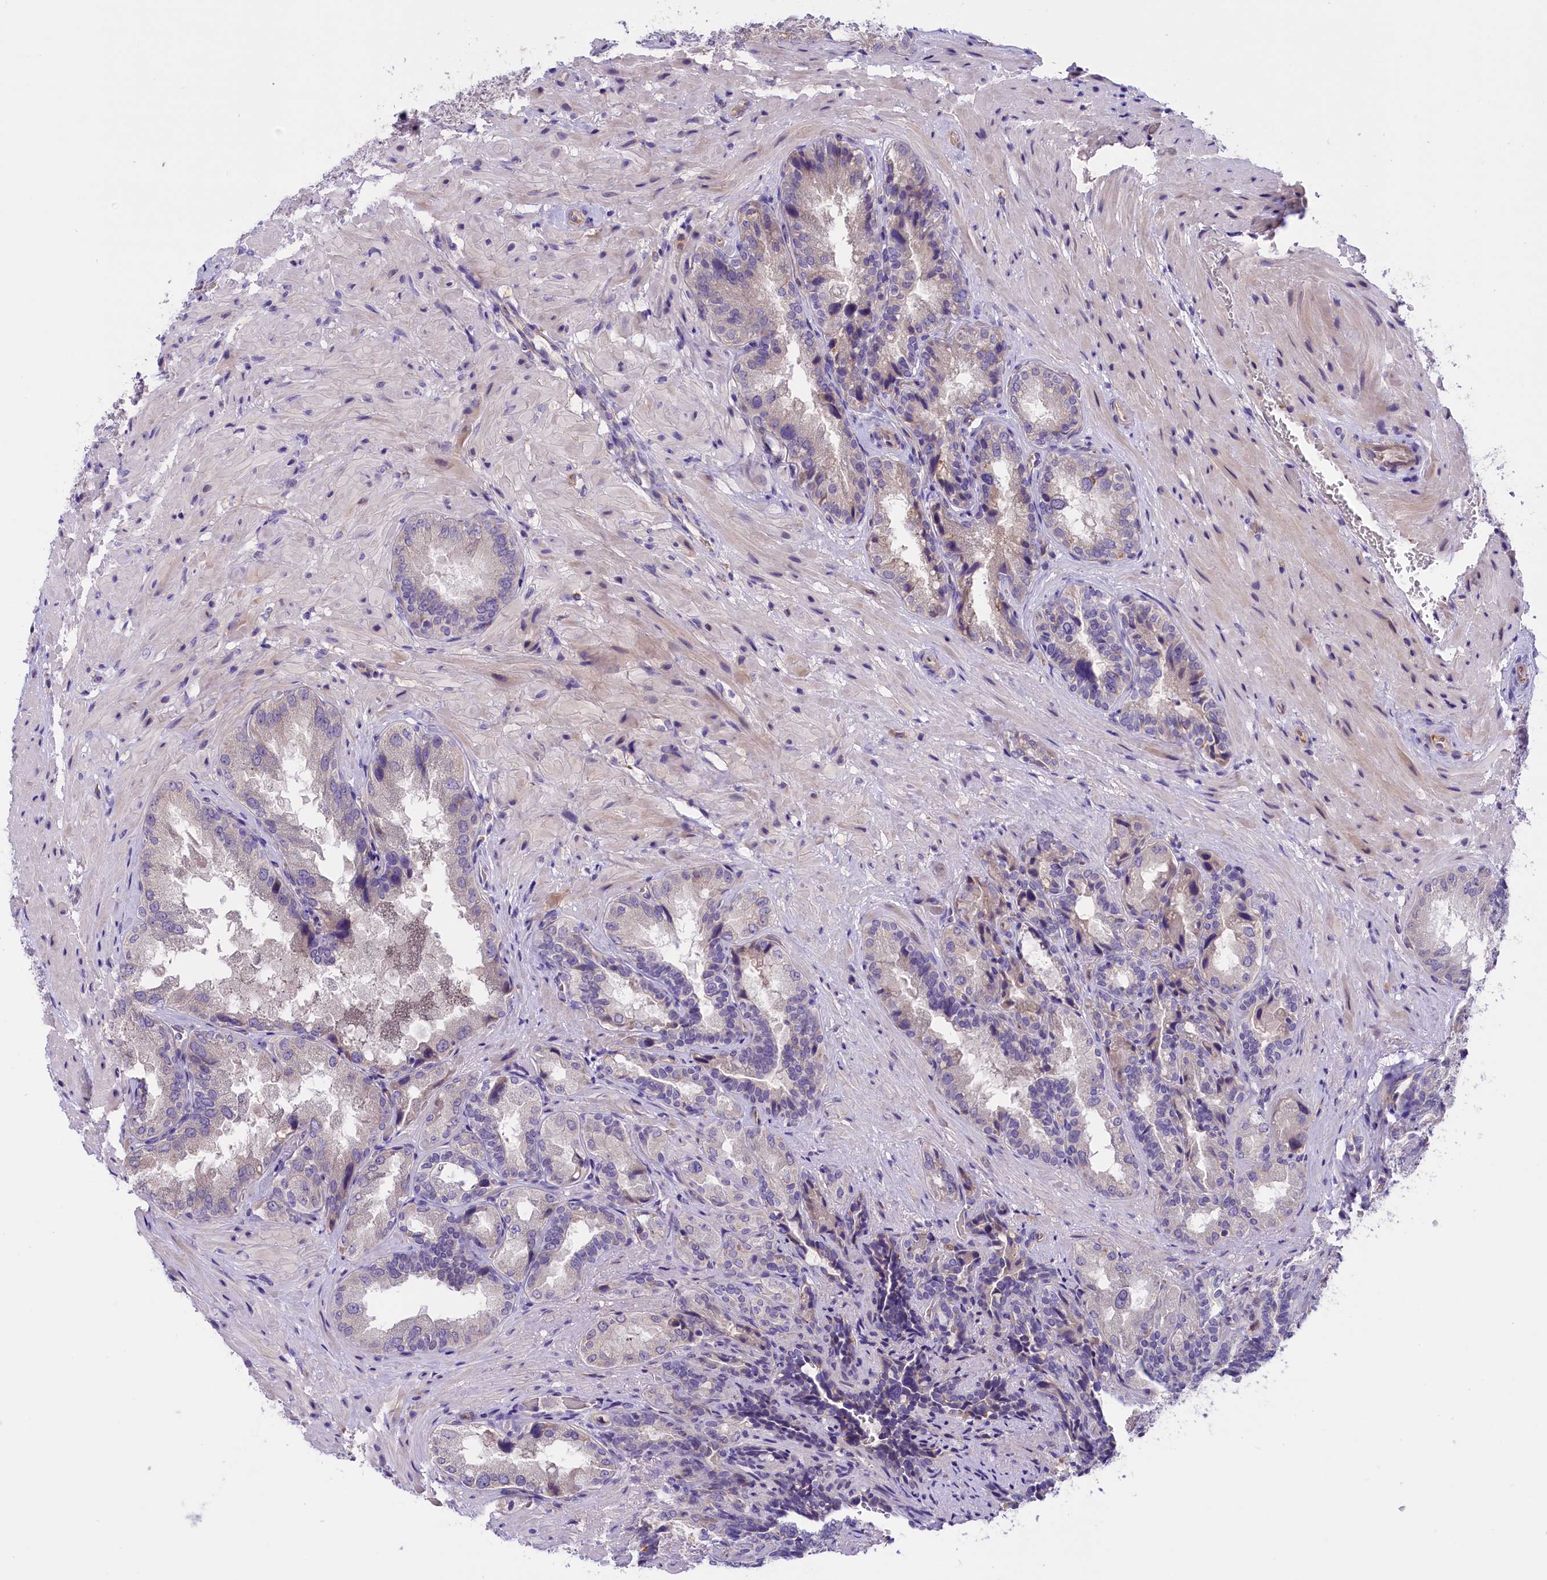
{"staining": {"intensity": "negative", "quantity": "none", "location": "none"}, "tissue": "seminal vesicle", "cell_type": "Glandular cells", "image_type": "normal", "snomed": [{"axis": "morphology", "description": "Normal tissue, NOS"}, {"axis": "topography", "description": "Seminal veicle"}, {"axis": "topography", "description": "Peripheral nerve tissue"}], "caption": "Photomicrograph shows no protein positivity in glandular cells of benign seminal vesicle. The staining is performed using DAB (3,3'-diaminobenzidine) brown chromogen with nuclei counter-stained in using hematoxylin.", "gene": "CCDC32", "patient": {"sex": "male", "age": 63}}